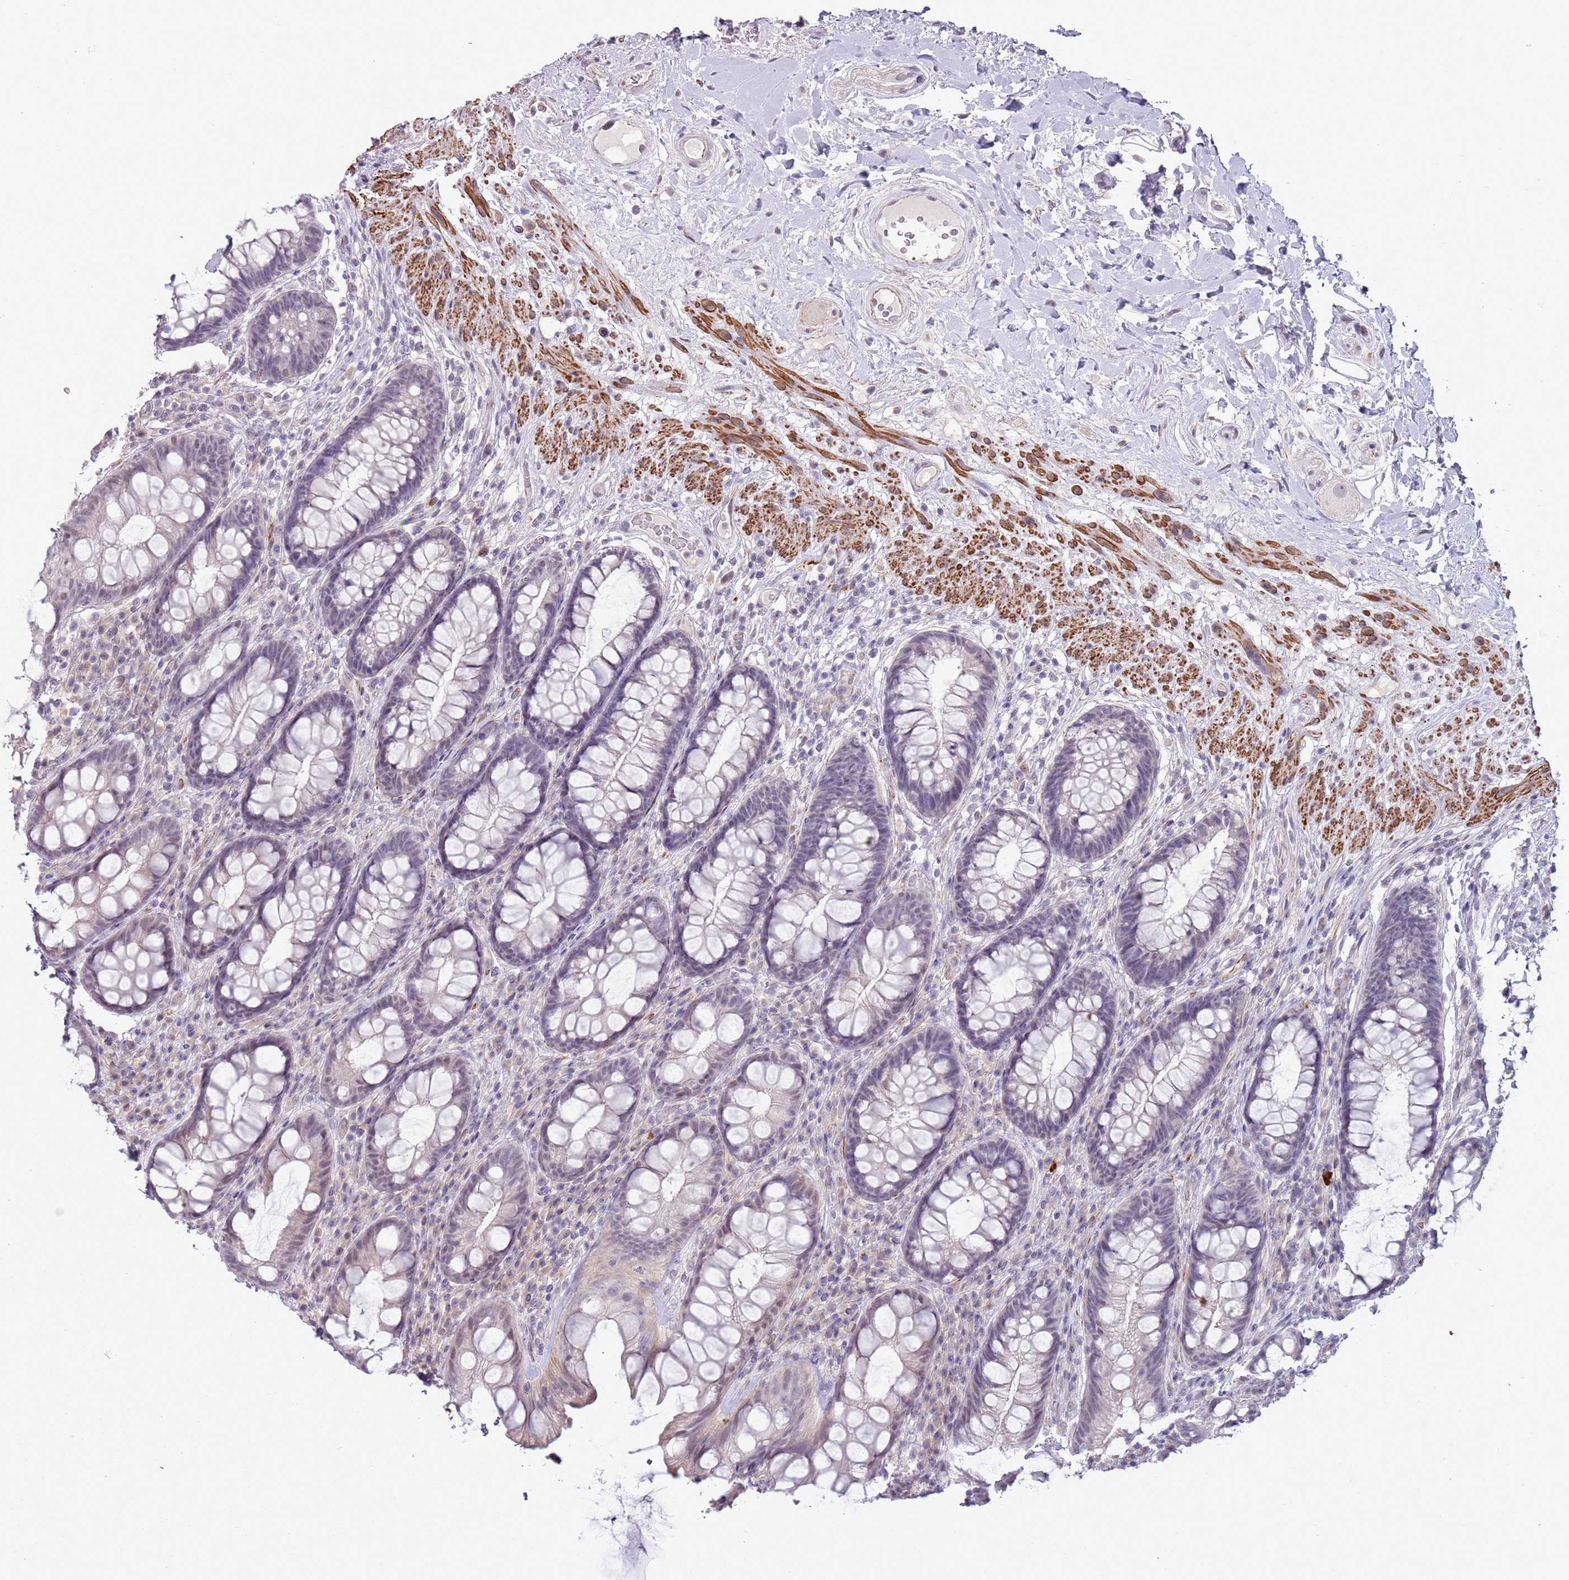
{"staining": {"intensity": "negative", "quantity": "none", "location": "none"}, "tissue": "rectum", "cell_type": "Glandular cells", "image_type": "normal", "snomed": [{"axis": "morphology", "description": "Normal tissue, NOS"}, {"axis": "topography", "description": "Rectum"}], "caption": "The image displays no staining of glandular cells in normal rectum.", "gene": "ENSG00000271254", "patient": {"sex": "male", "age": 74}}